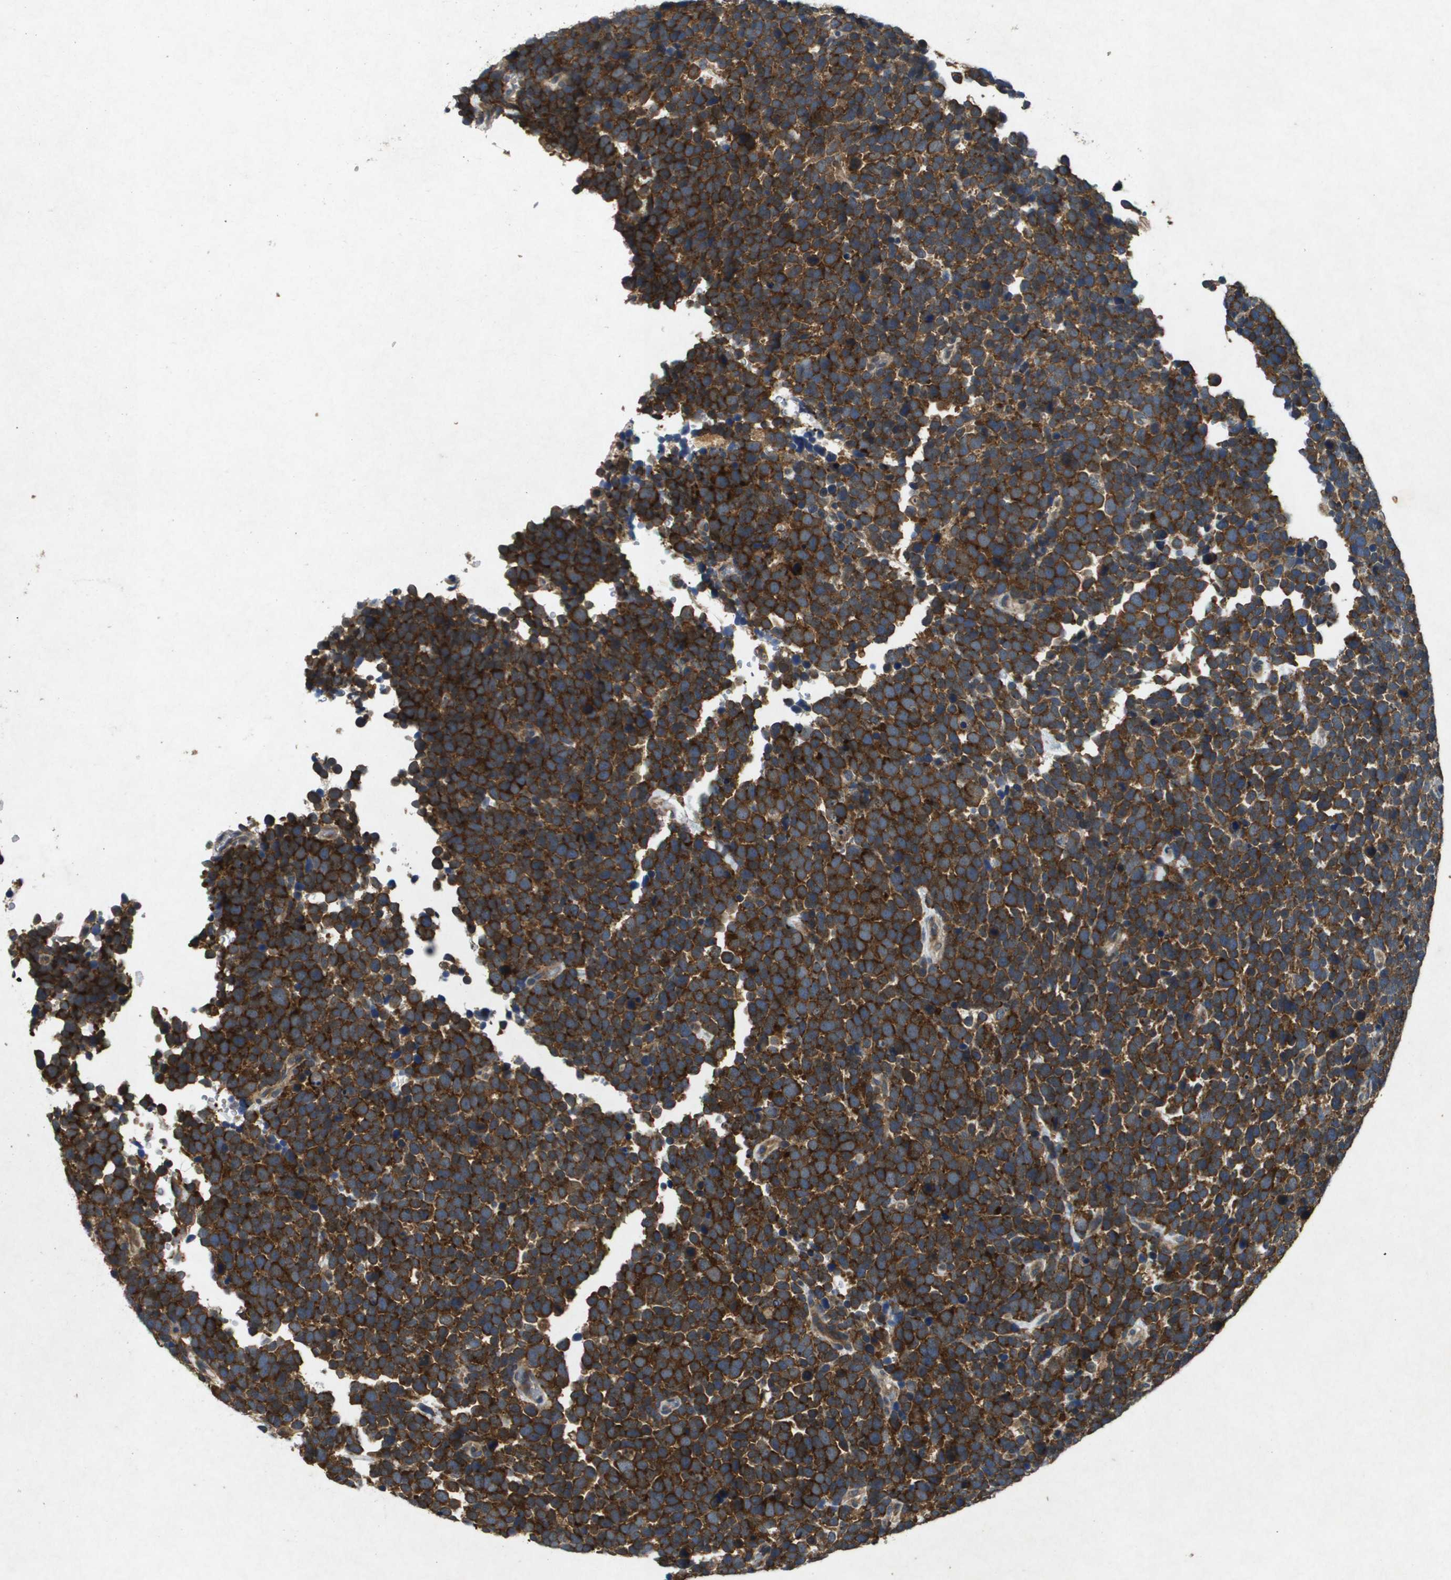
{"staining": {"intensity": "strong", "quantity": ">75%", "location": "cytoplasmic/membranous"}, "tissue": "urothelial cancer", "cell_type": "Tumor cells", "image_type": "cancer", "snomed": [{"axis": "morphology", "description": "Urothelial carcinoma, High grade"}, {"axis": "topography", "description": "Urinary bladder"}], "caption": "High-magnification brightfield microscopy of urothelial carcinoma (high-grade) stained with DAB (brown) and counterstained with hematoxylin (blue). tumor cells exhibit strong cytoplasmic/membranous positivity is present in approximately>75% of cells.", "gene": "PTPRT", "patient": {"sex": "female", "age": 82}}